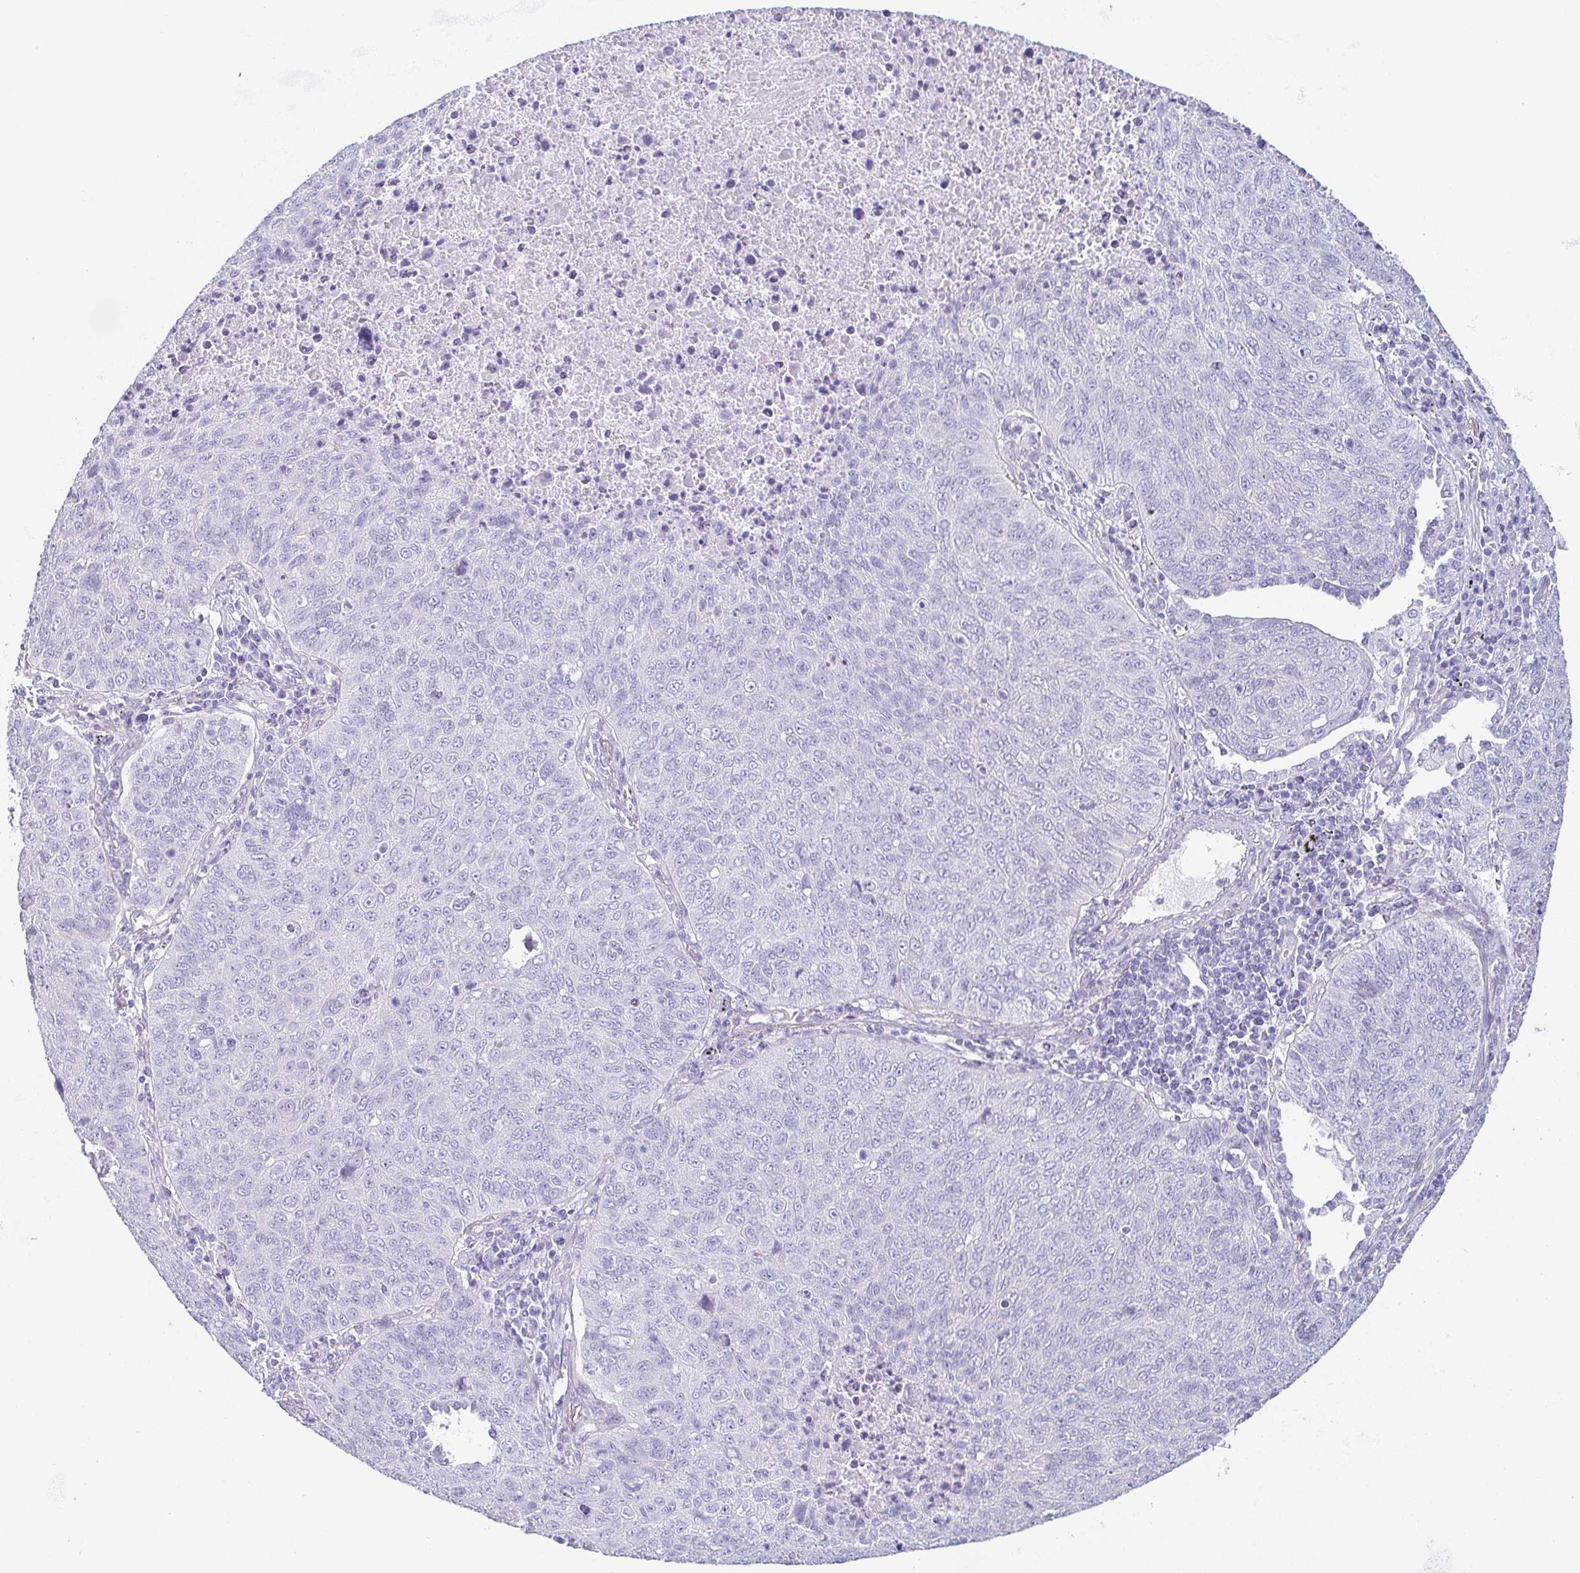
{"staining": {"intensity": "negative", "quantity": "none", "location": "none"}, "tissue": "lung cancer", "cell_type": "Tumor cells", "image_type": "cancer", "snomed": [{"axis": "morphology", "description": "Normal morphology"}, {"axis": "morphology", "description": "Aneuploidy"}, {"axis": "morphology", "description": "Squamous cell carcinoma, NOS"}, {"axis": "topography", "description": "Lymph node"}, {"axis": "topography", "description": "Lung"}], "caption": "The micrograph reveals no staining of tumor cells in aneuploidy (lung).", "gene": "PRR4", "patient": {"sex": "female", "age": 76}}